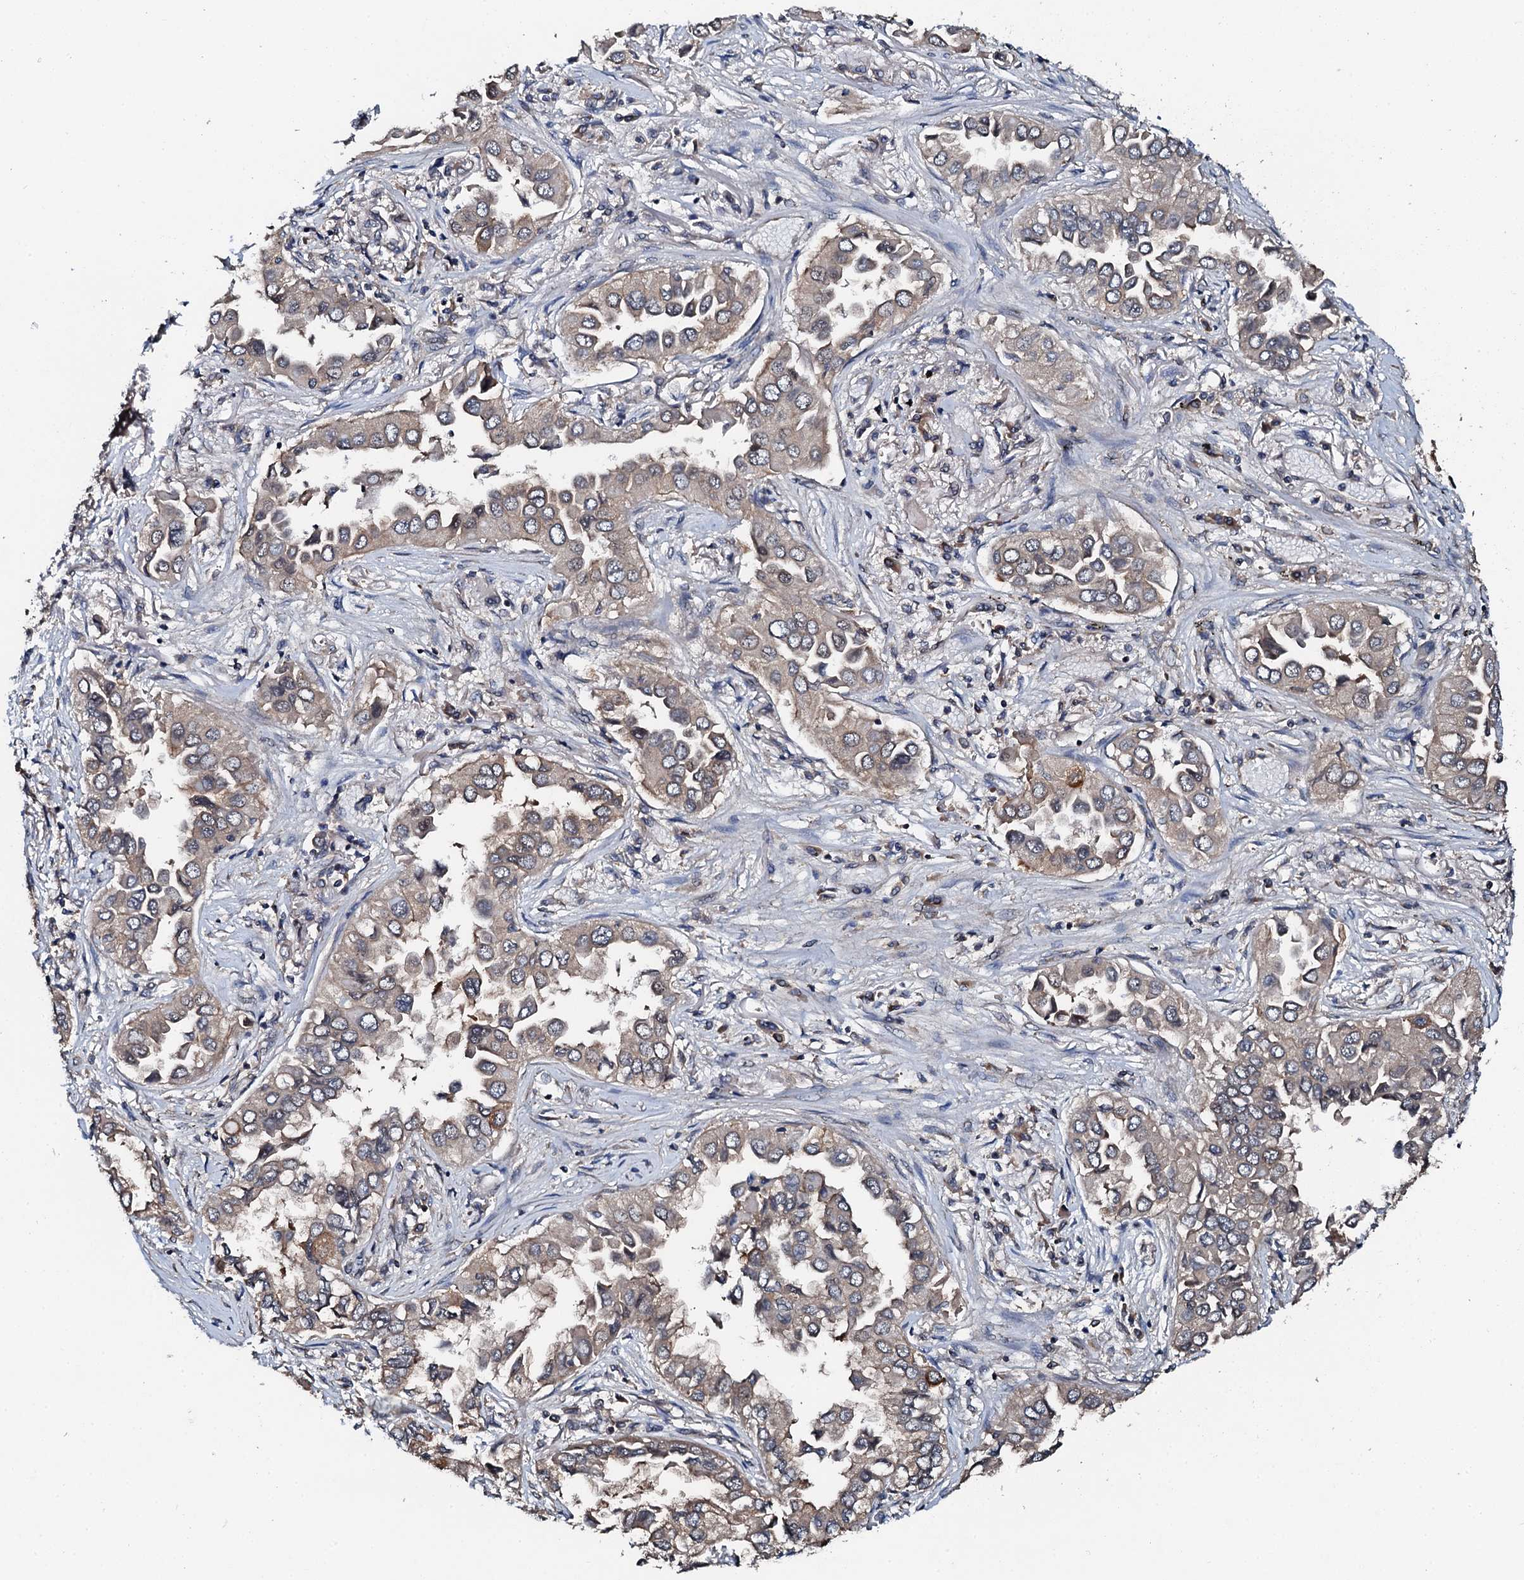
{"staining": {"intensity": "moderate", "quantity": "25%-75%", "location": "cytoplasmic/membranous"}, "tissue": "lung cancer", "cell_type": "Tumor cells", "image_type": "cancer", "snomed": [{"axis": "morphology", "description": "Adenocarcinoma, NOS"}, {"axis": "topography", "description": "Lung"}], "caption": "Immunohistochemistry of human lung cancer (adenocarcinoma) demonstrates medium levels of moderate cytoplasmic/membranous staining in about 25%-75% of tumor cells.", "gene": "FLYWCH1", "patient": {"sex": "female", "age": 76}}